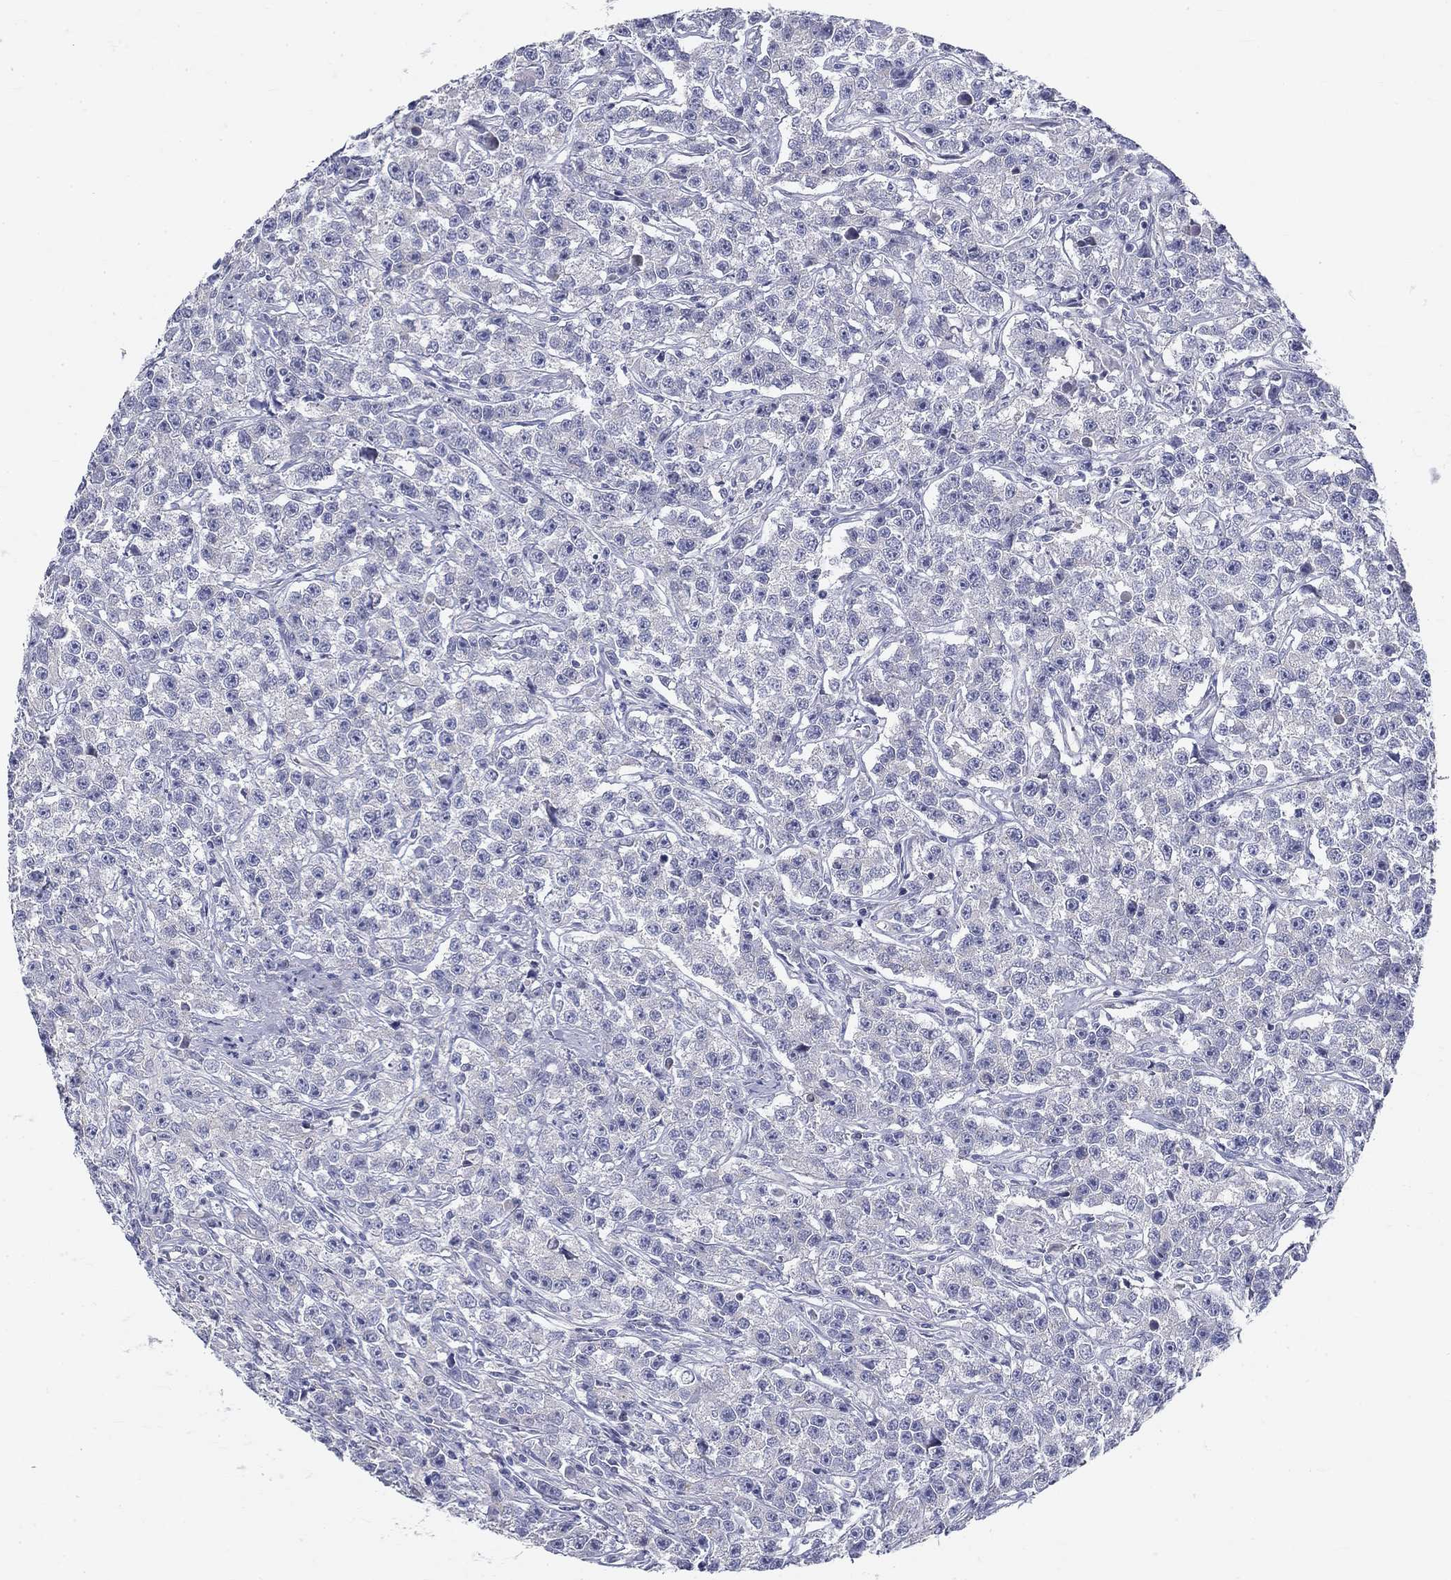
{"staining": {"intensity": "negative", "quantity": "none", "location": "none"}, "tissue": "testis cancer", "cell_type": "Tumor cells", "image_type": "cancer", "snomed": [{"axis": "morphology", "description": "Seminoma, NOS"}, {"axis": "topography", "description": "Testis"}], "caption": "High magnification brightfield microscopy of seminoma (testis) stained with DAB (3,3'-diaminobenzidine) (brown) and counterstained with hematoxylin (blue): tumor cells show no significant staining.", "gene": "GALNTL5", "patient": {"sex": "male", "age": 59}}